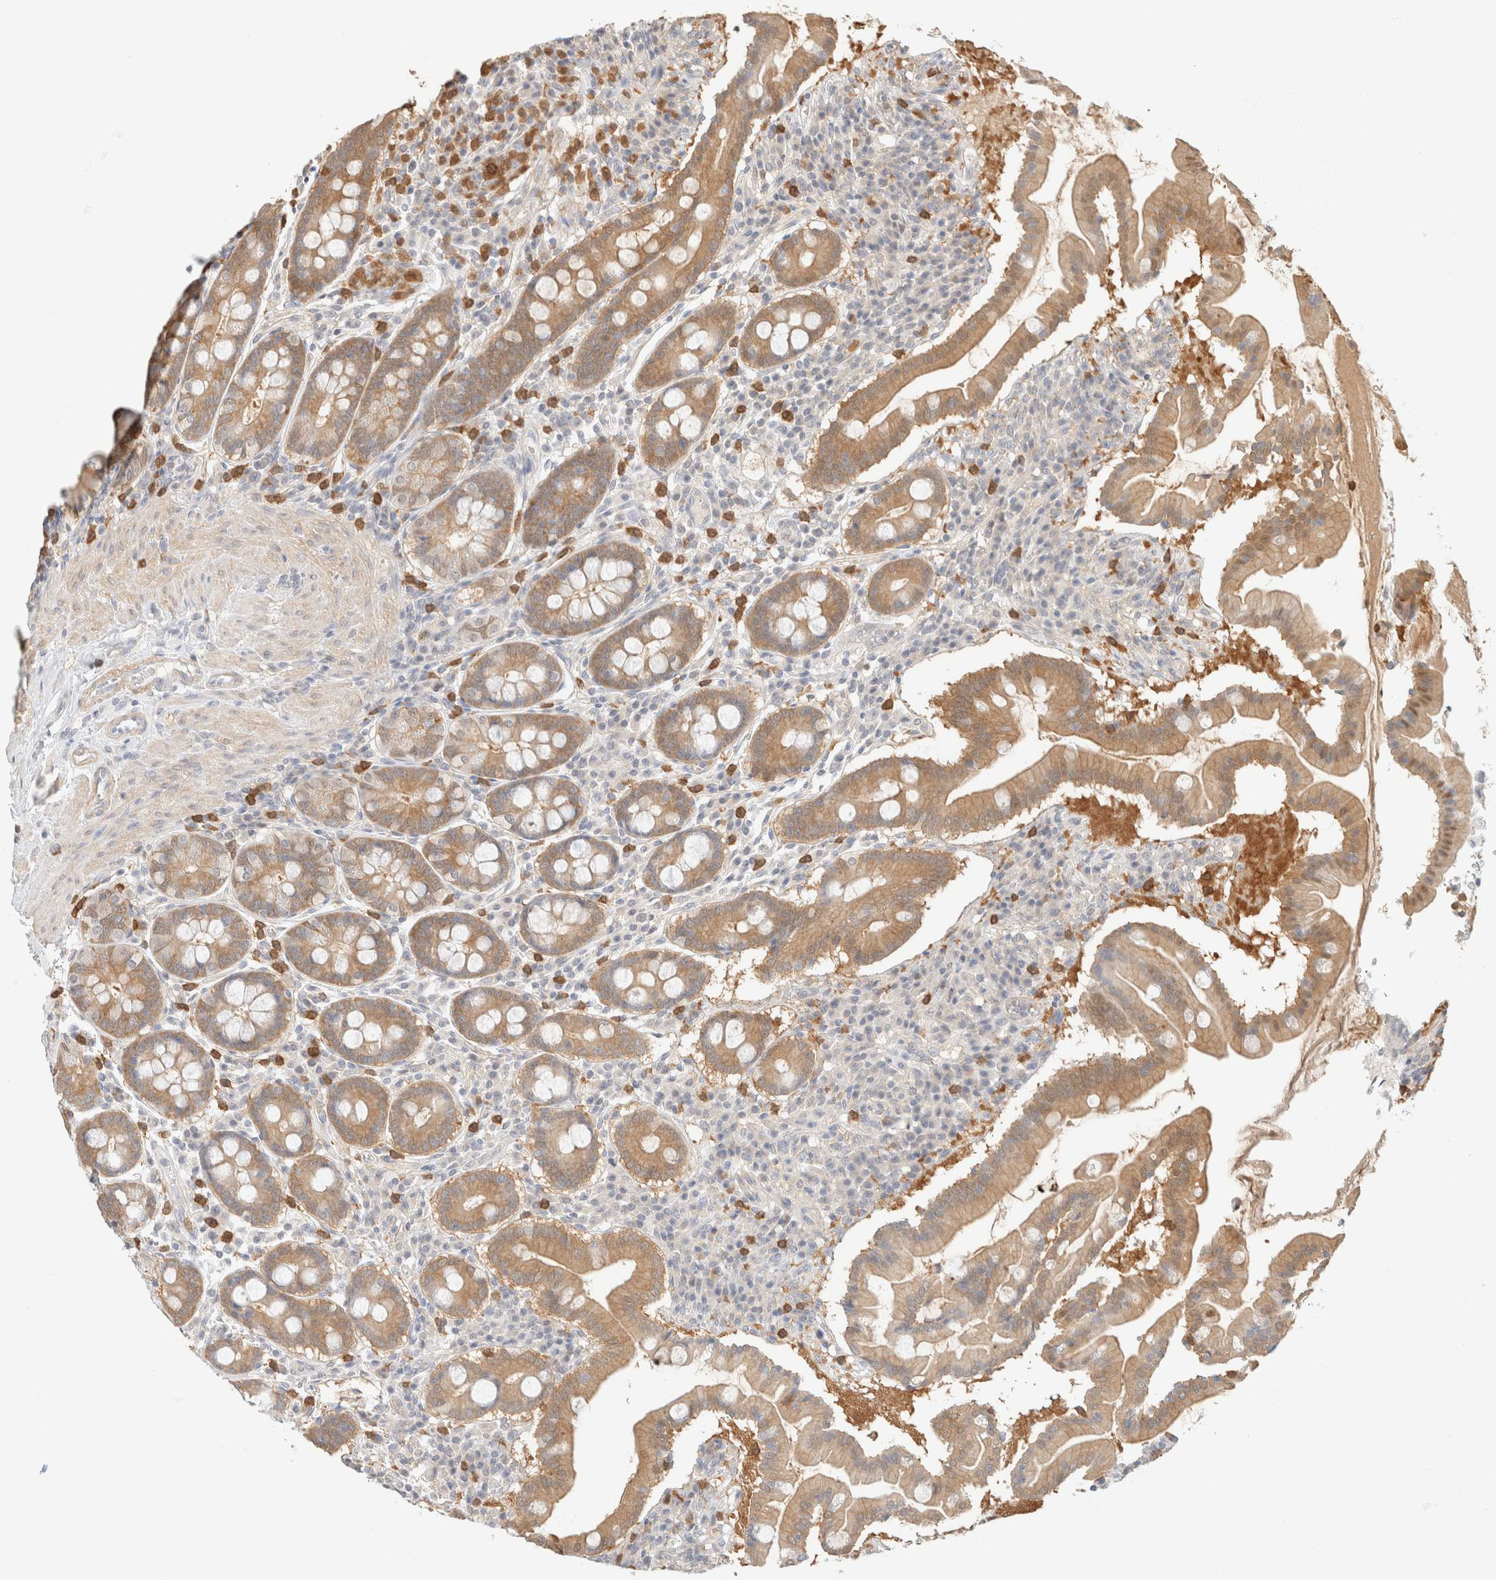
{"staining": {"intensity": "moderate", "quantity": ">75%", "location": "cytoplasmic/membranous"}, "tissue": "duodenum", "cell_type": "Glandular cells", "image_type": "normal", "snomed": [{"axis": "morphology", "description": "Normal tissue, NOS"}, {"axis": "topography", "description": "Duodenum"}], "caption": "High-magnification brightfield microscopy of normal duodenum stained with DAB (brown) and counterstained with hematoxylin (blue). glandular cells exhibit moderate cytoplasmic/membranous positivity is identified in approximately>75% of cells.", "gene": "GPI", "patient": {"sex": "male", "age": 50}}